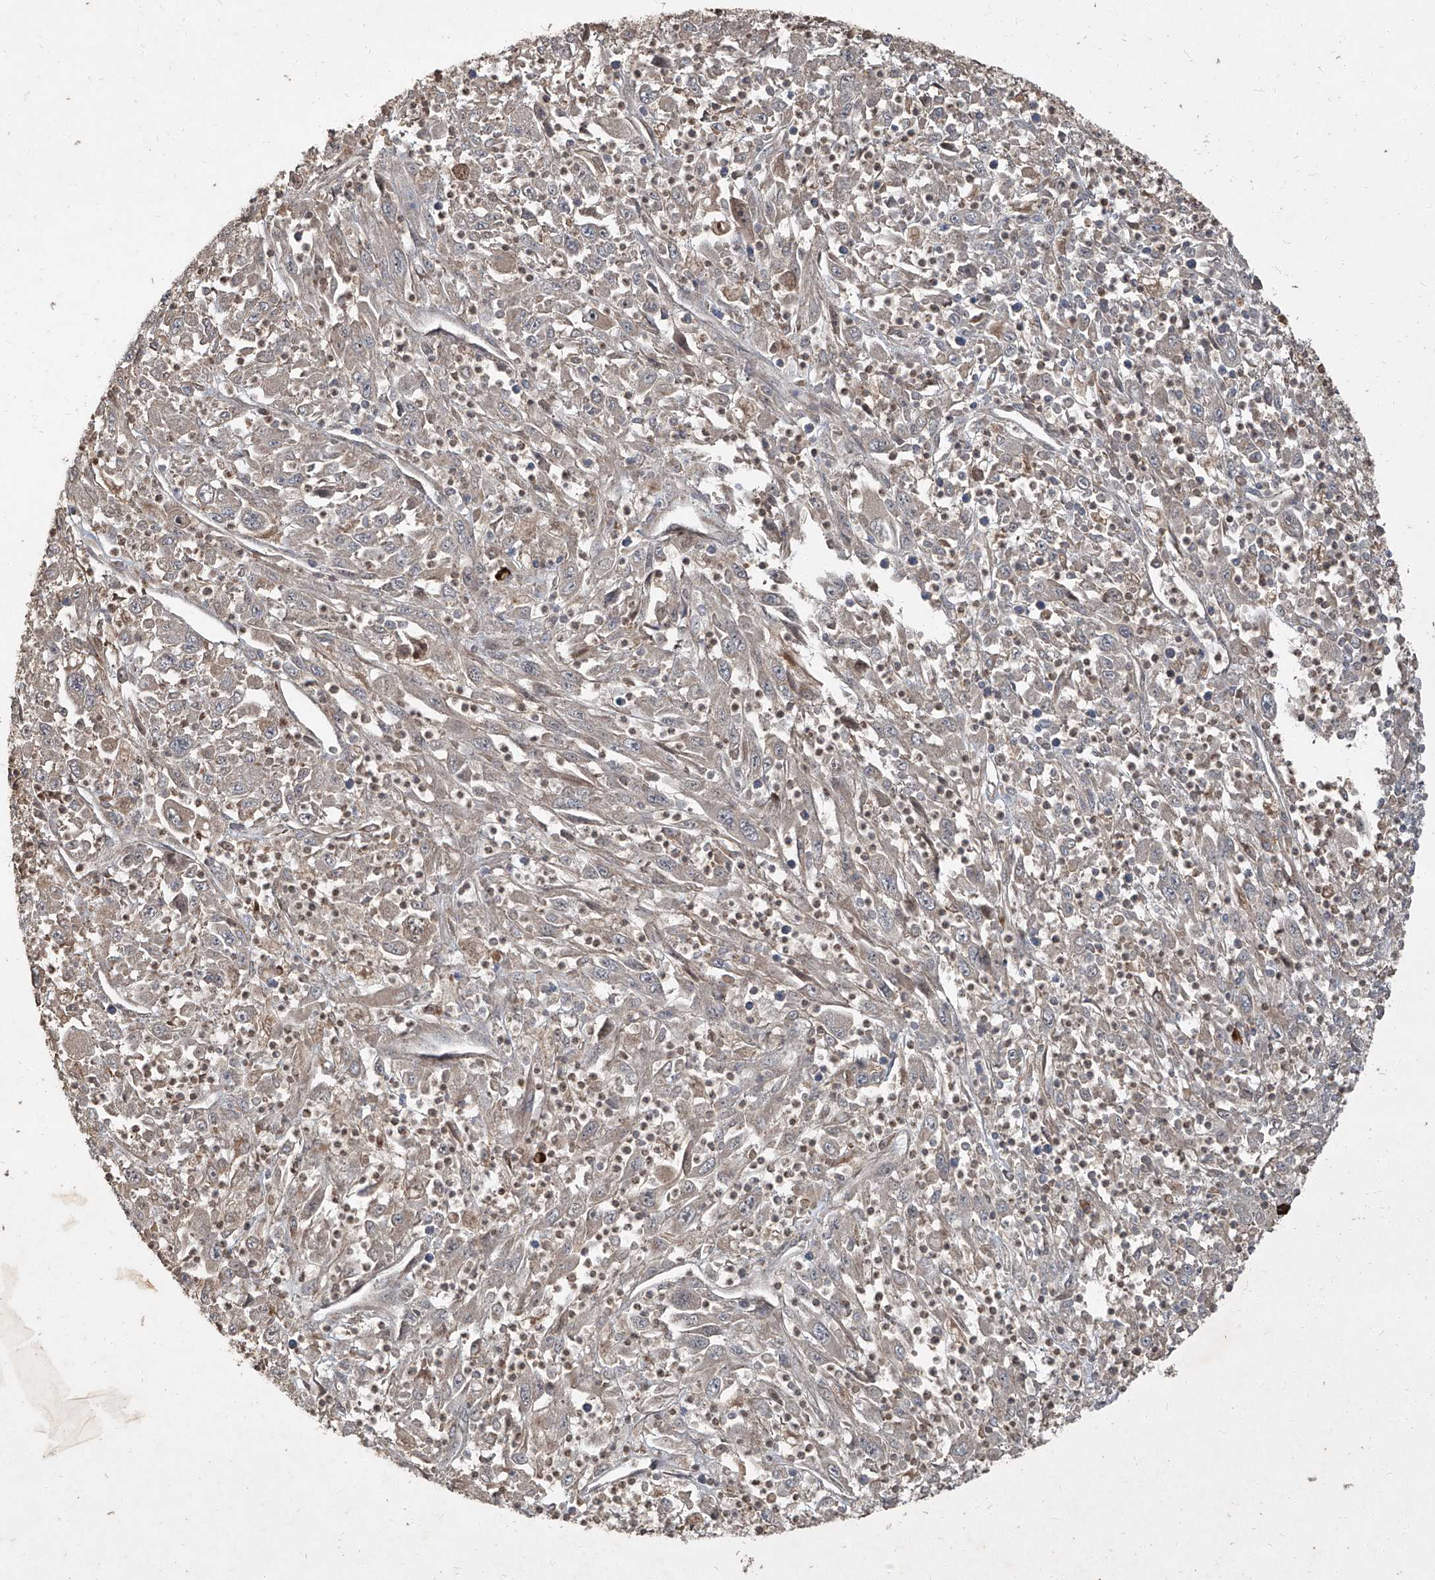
{"staining": {"intensity": "weak", "quantity": "25%-75%", "location": "cytoplasmic/membranous"}, "tissue": "melanoma", "cell_type": "Tumor cells", "image_type": "cancer", "snomed": [{"axis": "morphology", "description": "Malignant melanoma, Metastatic site"}, {"axis": "topography", "description": "Skin"}], "caption": "Protein positivity by IHC displays weak cytoplasmic/membranous expression in about 25%-75% of tumor cells in melanoma.", "gene": "CCN1", "patient": {"sex": "female", "age": 56}}